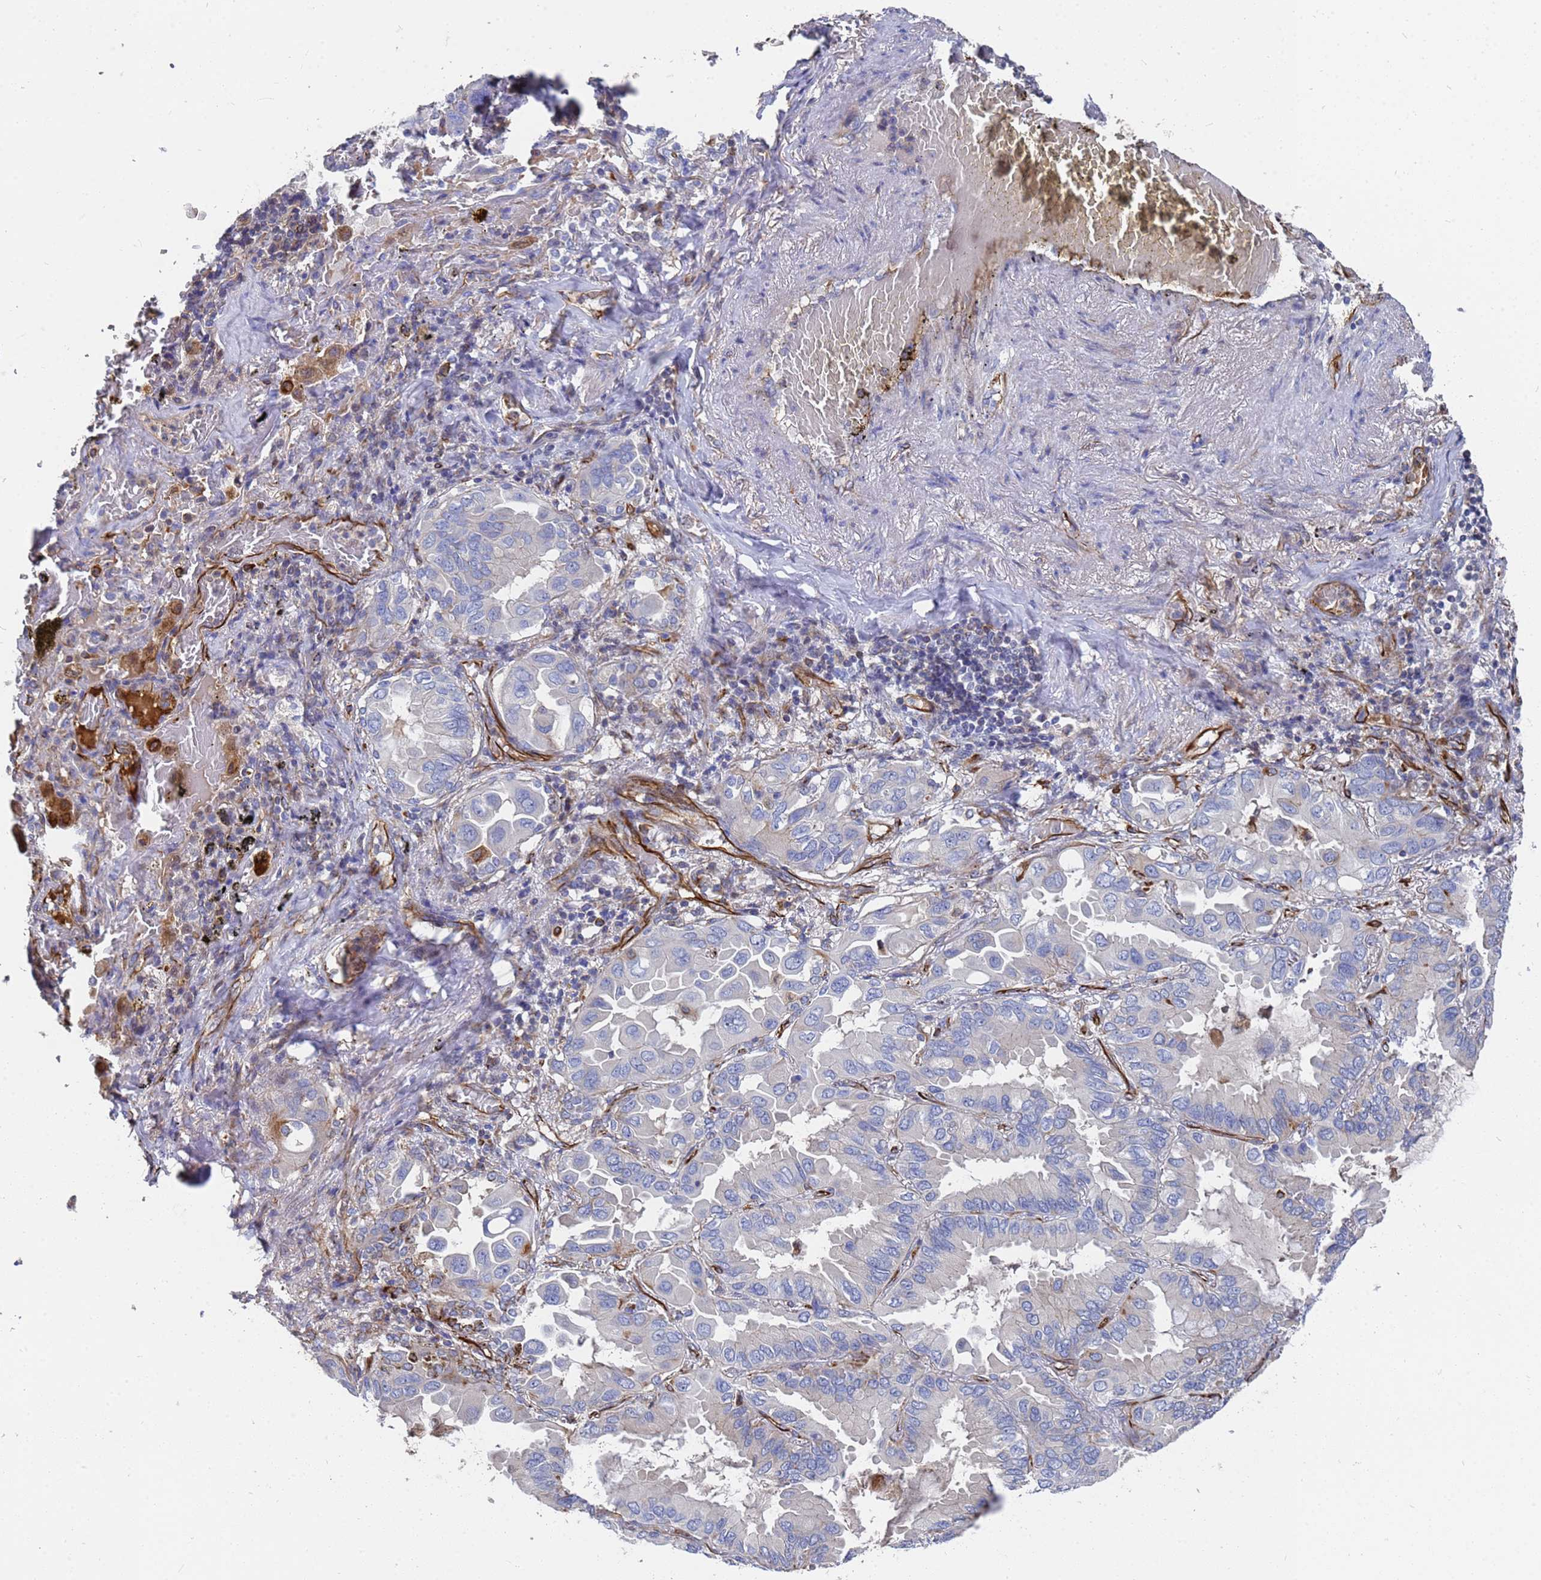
{"staining": {"intensity": "negative", "quantity": "none", "location": "none"}, "tissue": "lung cancer", "cell_type": "Tumor cells", "image_type": "cancer", "snomed": [{"axis": "morphology", "description": "Adenocarcinoma, NOS"}, {"axis": "topography", "description": "Lung"}], "caption": "There is no significant expression in tumor cells of lung cancer (adenocarcinoma).", "gene": "SYT13", "patient": {"sex": "male", "age": 64}}